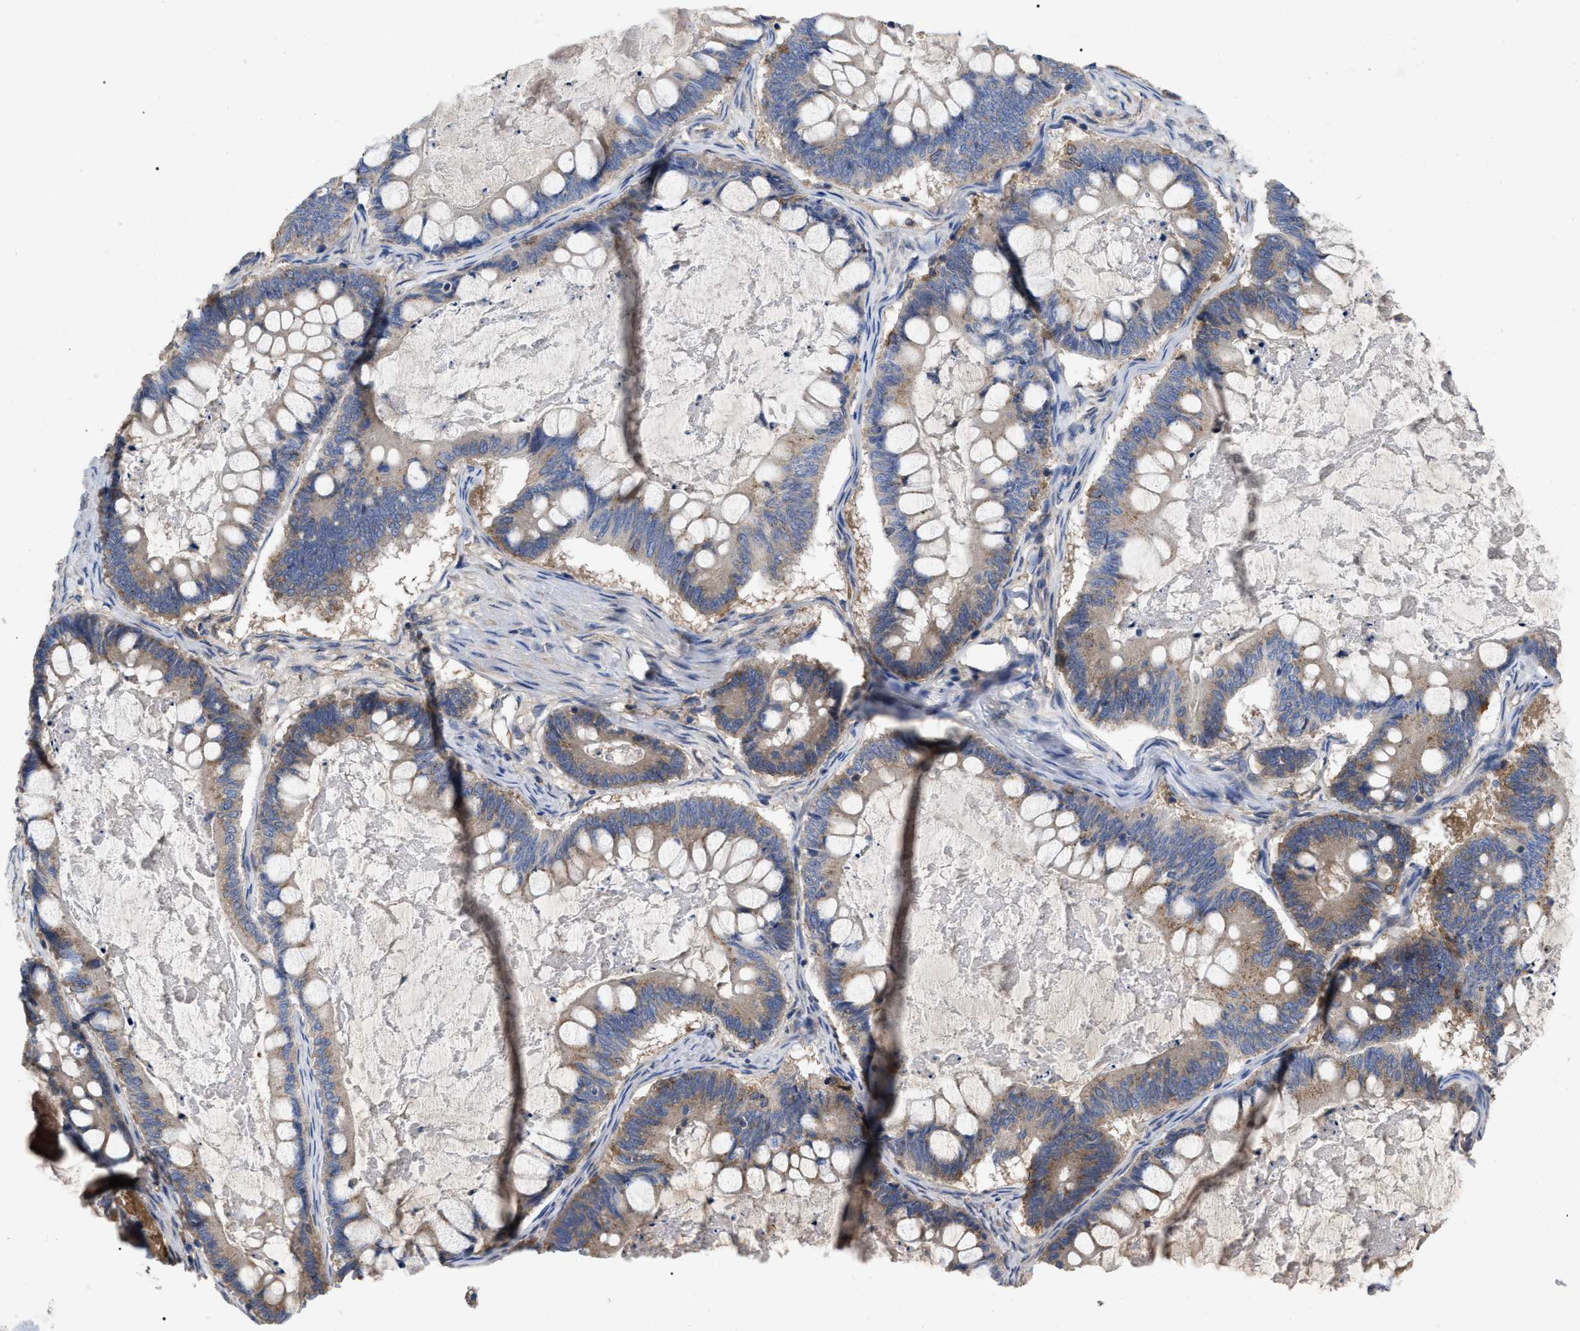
{"staining": {"intensity": "weak", "quantity": ">75%", "location": "cytoplasmic/membranous"}, "tissue": "ovarian cancer", "cell_type": "Tumor cells", "image_type": "cancer", "snomed": [{"axis": "morphology", "description": "Cystadenocarcinoma, mucinous, NOS"}, {"axis": "topography", "description": "Ovary"}], "caption": "Immunohistochemical staining of human mucinous cystadenocarcinoma (ovarian) displays weak cytoplasmic/membranous protein expression in approximately >75% of tumor cells. The staining was performed using DAB (3,3'-diaminobenzidine), with brown indicating positive protein expression. Nuclei are stained blue with hematoxylin.", "gene": "RAP1GDS1", "patient": {"sex": "female", "age": 61}}